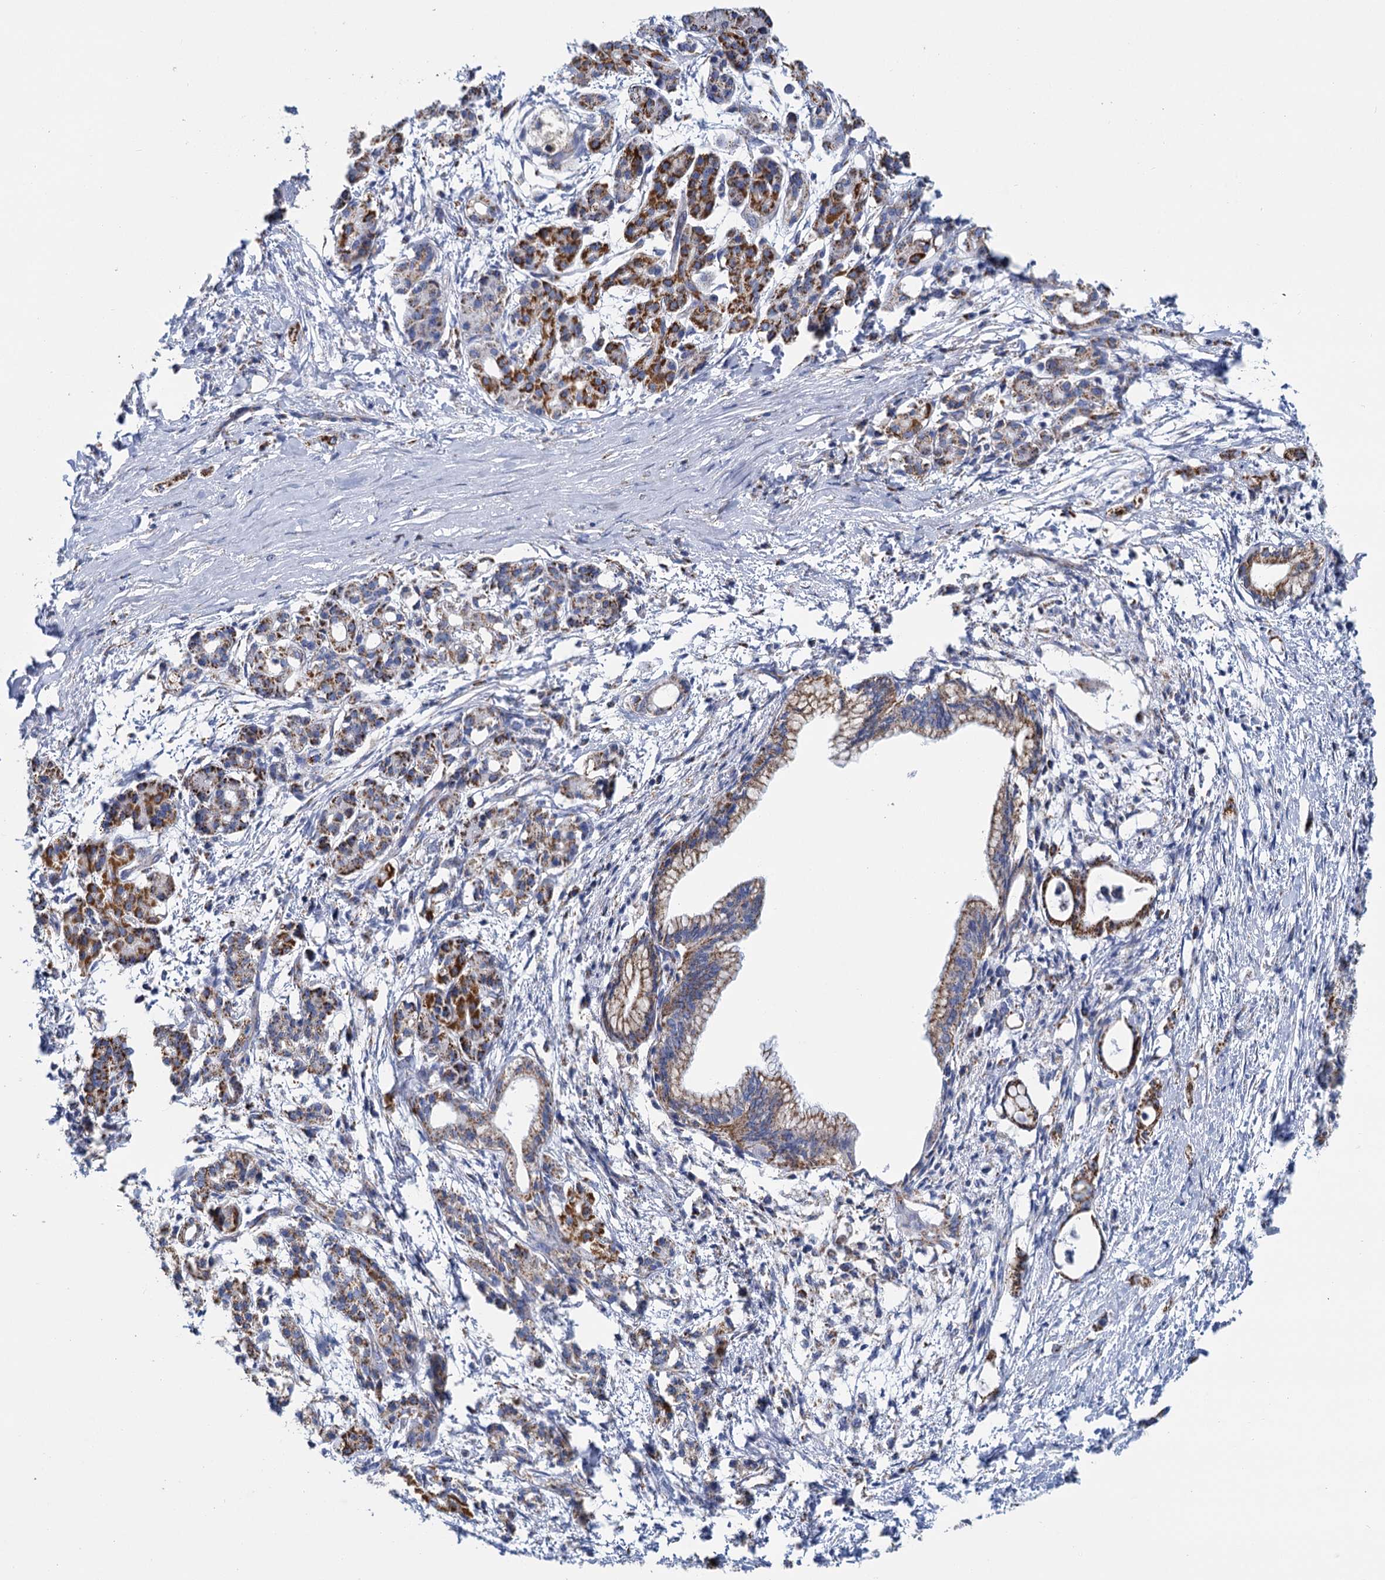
{"staining": {"intensity": "moderate", "quantity": "25%-75%", "location": "cytoplasmic/membranous"}, "tissue": "pancreatic cancer", "cell_type": "Tumor cells", "image_type": "cancer", "snomed": [{"axis": "morphology", "description": "Adenocarcinoma, NOS"}, {"axis": "topography", "description": "Pancreas"}], "caption": "A histopathology image showing moderate cytoplasmic/membranous expression in about 25%-75% of tumor cells in pancreatic cancer (adenocarcinoma), as visualized by brown immunohistochemical staining.", "gene": "CCP110", "patient": {"sex": "female", "age": 55}}